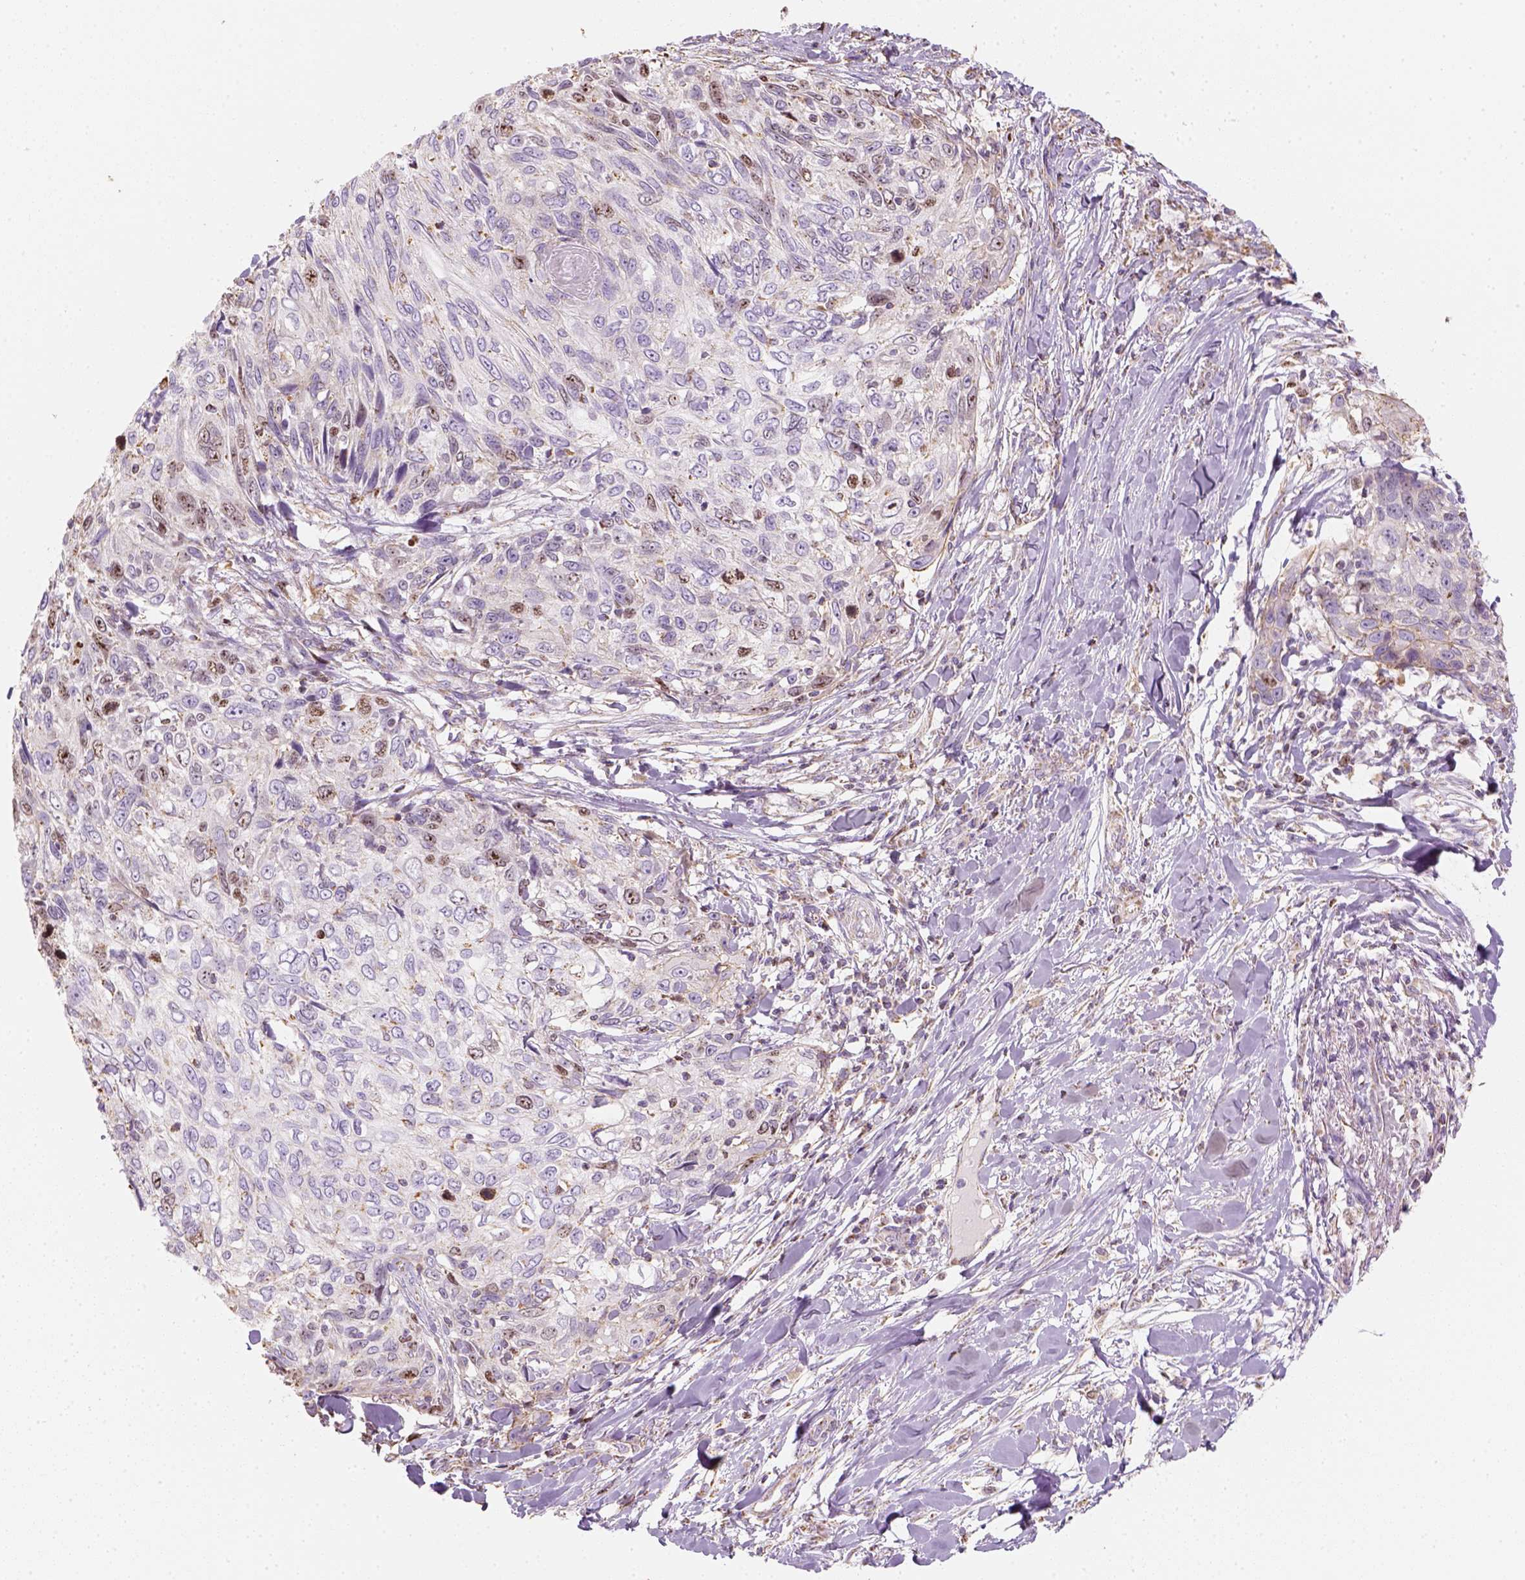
{"staining": {"intensity": "negative", "quantity": "none", "location": "none"}, "tissue": "skin cancer", "cell_type": "Tumor cells", "image_type": "cancer", "snomed": [{"axis": "morphology", "description": "Squamous cell carcinoma, NOS"}, {"axis": "topography", "description": "Skin"}], "caption": "Immunohistochemistry (IHC) of skin squamous cell carcinoma displays no positivity in tumor cells.", "gene": "LCA5", "patient": {"sex": "male", "age": 92}}